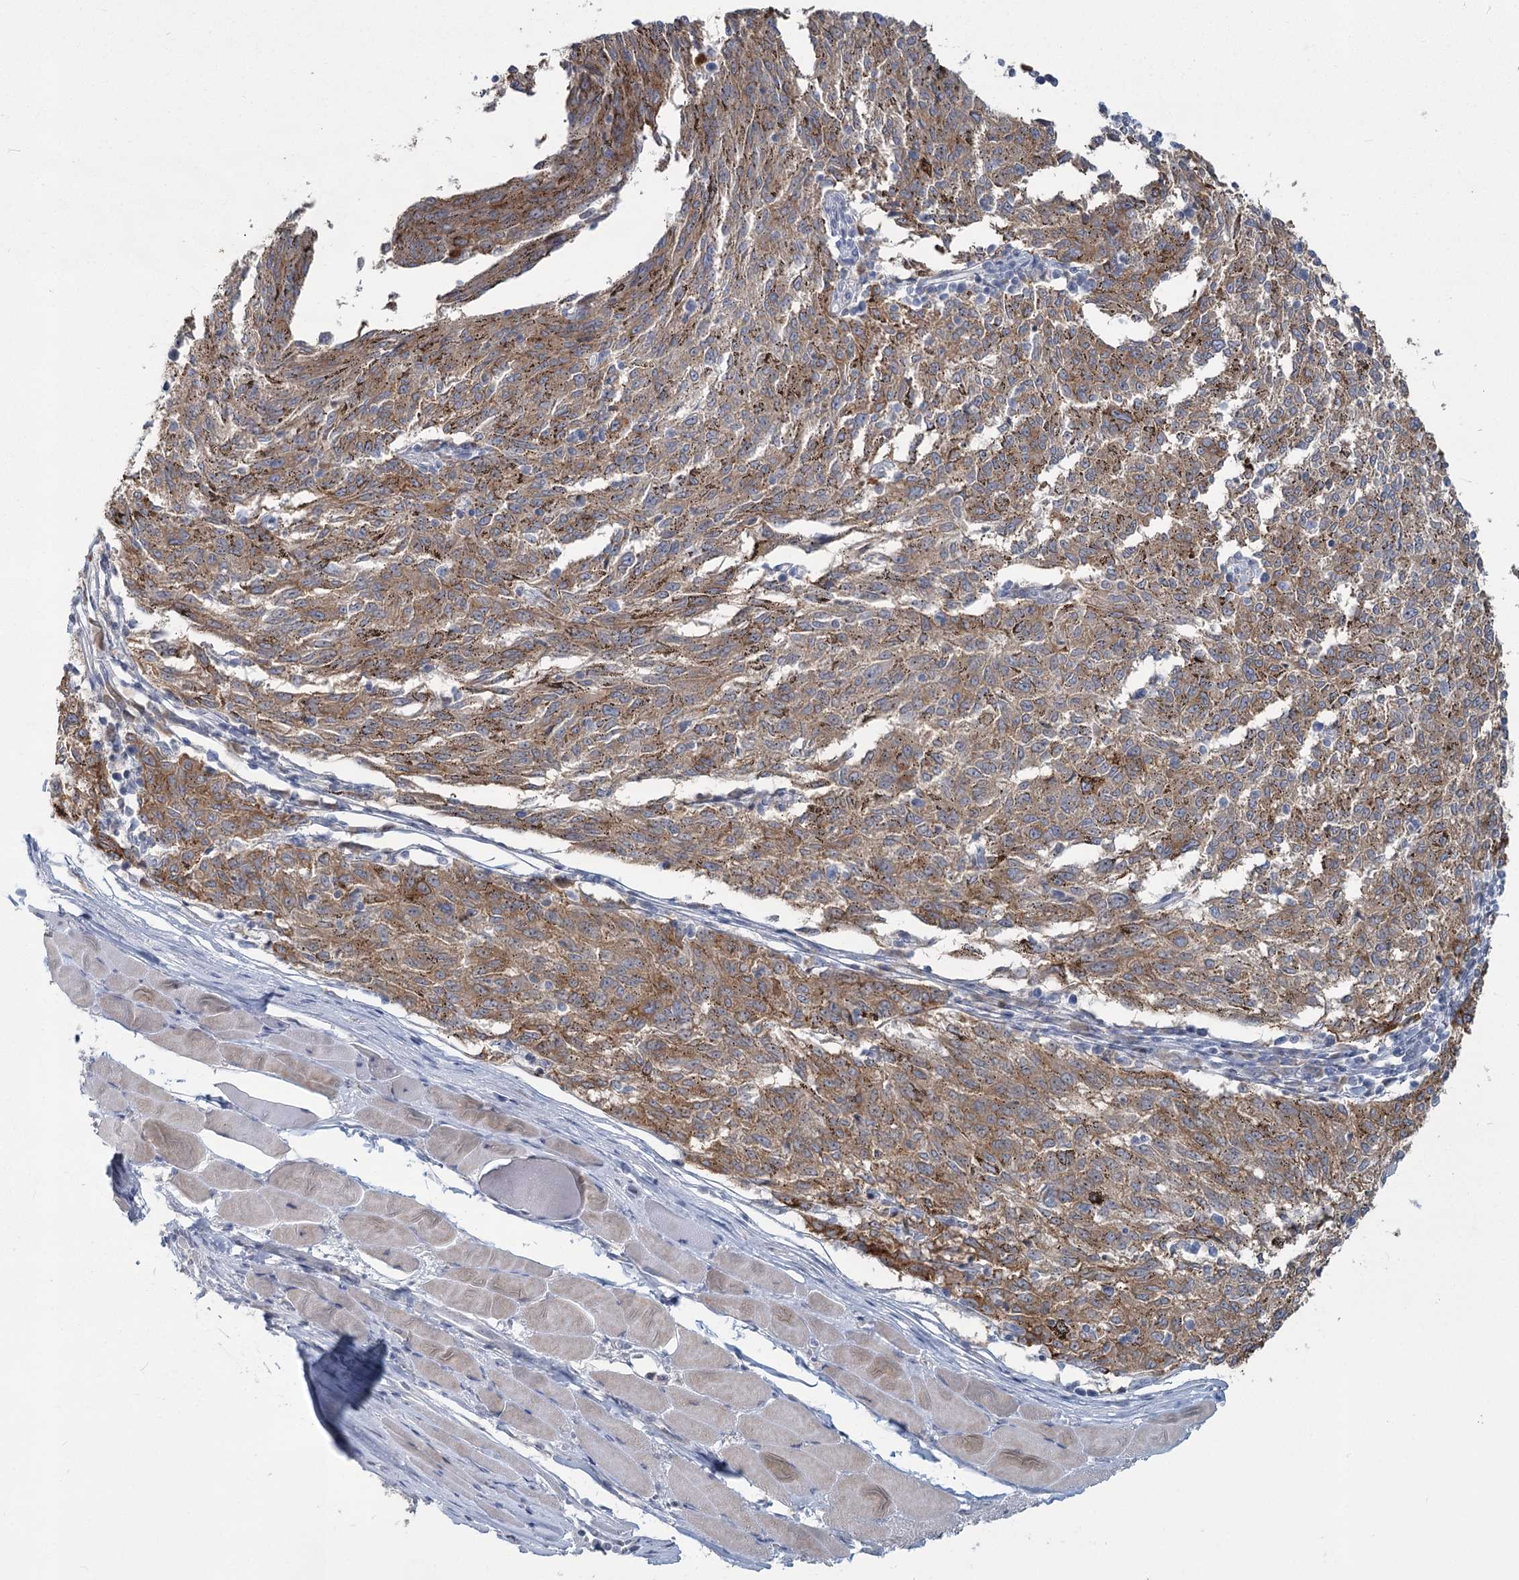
{"staining": {"intensity": "moderate", "quantity": ">75%", "location": "cytoplasmic/membranous"}, "tissue": "melanoma", "cell_type": "Tumor cells", "image_type": "cancer", "snomed": [{"axis": "morphology", "description": "Malignant melanoma, NOS"}, {"axis": "topography", "description": "Skin"}], "caption": "Moderate cytoplasmic/membranous protein staining is identified in about >75% of tumor cells in malignant melanoma.", "gene": "SLC9A3", "patient": {"sex": "female", "age": 72}}